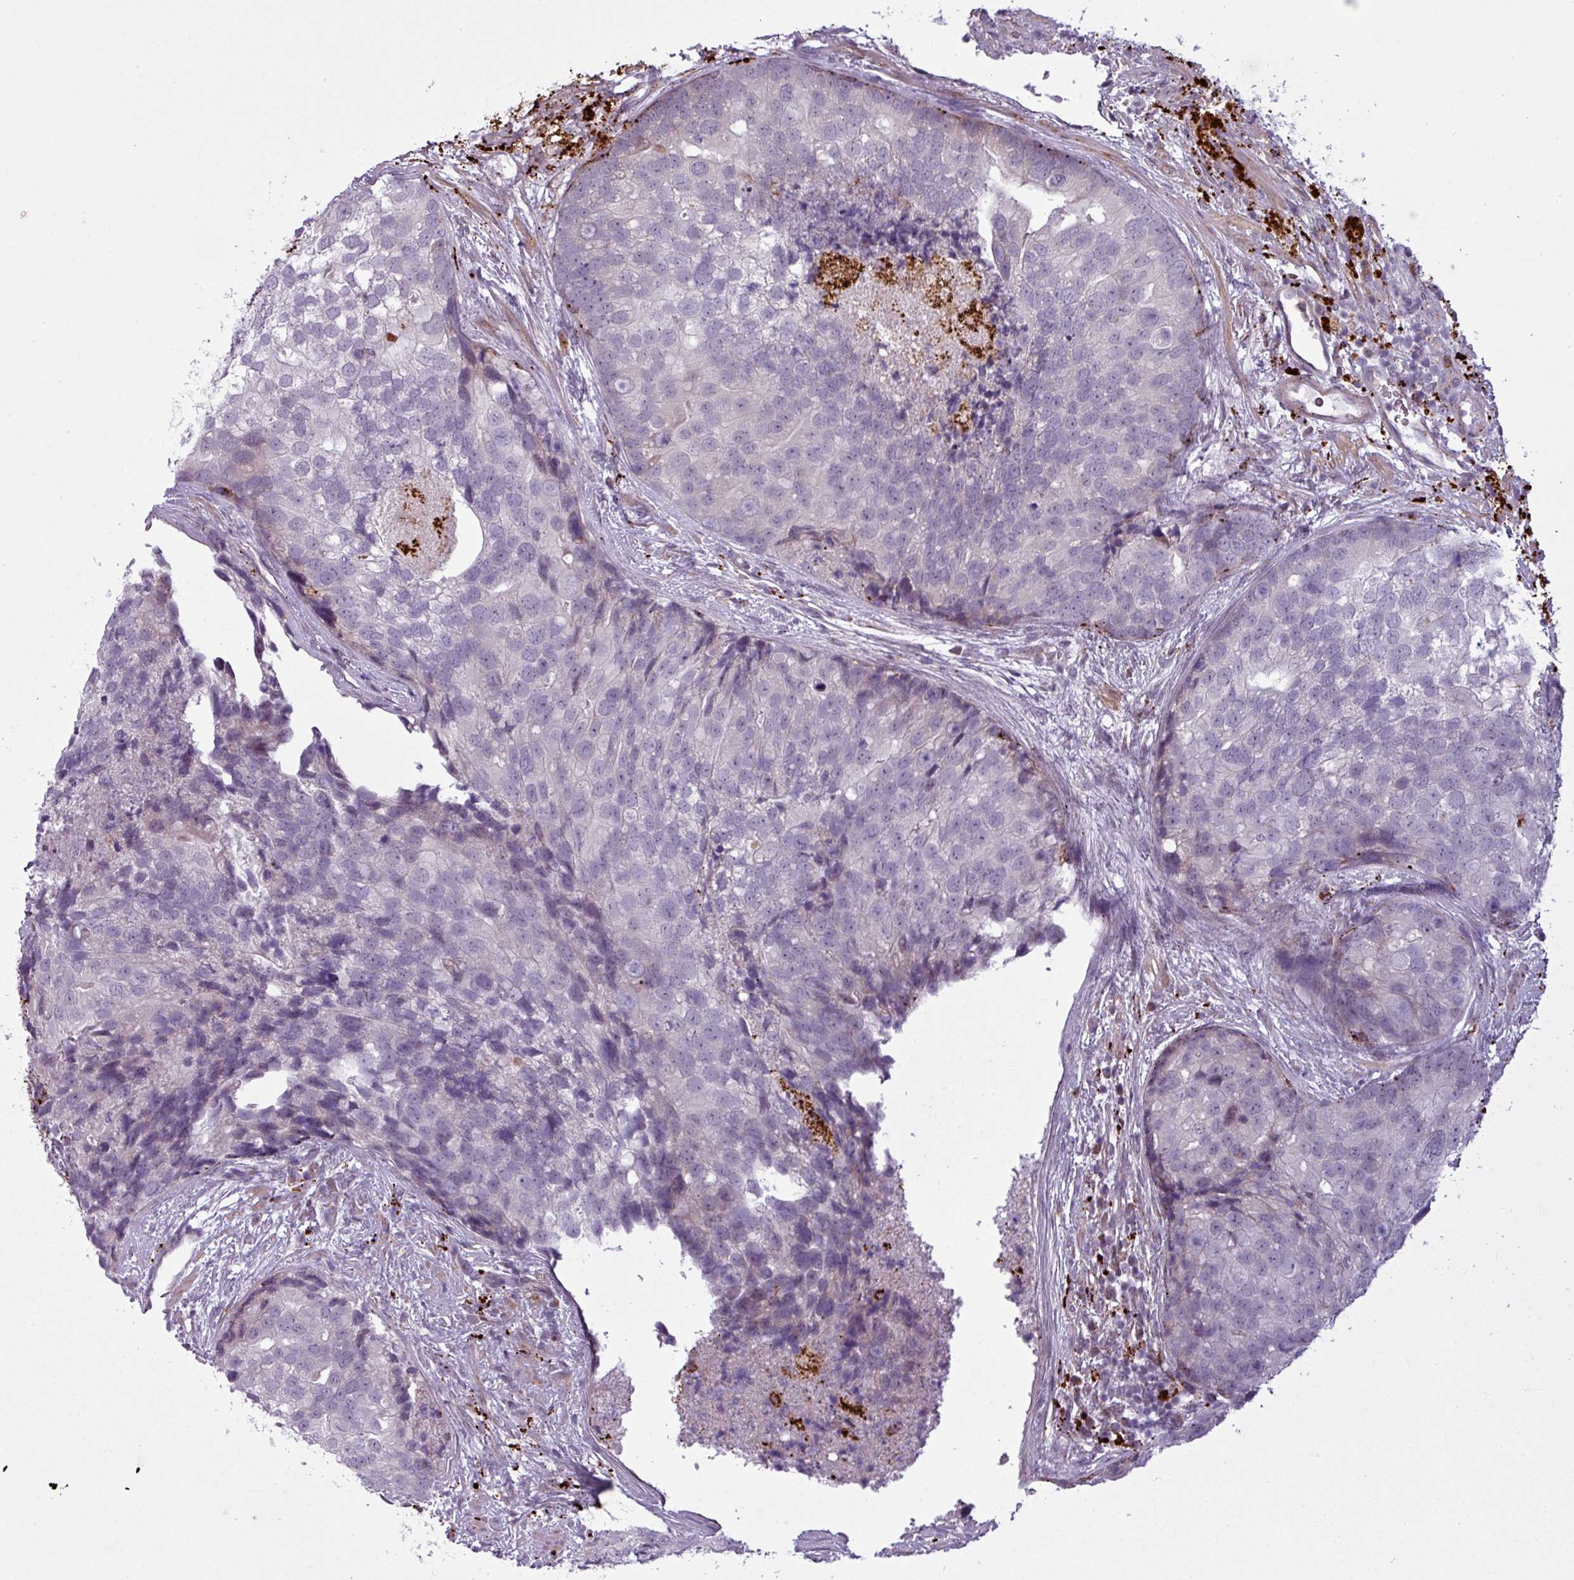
{"staining": {"intensity": "negative", "quantity": "none", "location": "none"}, "tissue": "prostate cancer", "cell_type": "Tumor cells", "image_type": "cancer", "snomed": [{"axis": "morphology", "description": "Adenocarcinoma, High grade"}, {"axis": "topography", "description": "Prostate"}], "caption": "High-grade adenocarcinoma (prostate) stained for a protein using IHC reveals no staining tumor cells.", "gene": "MAP7D2", "patient": {"sex": "male", "age": 62}}